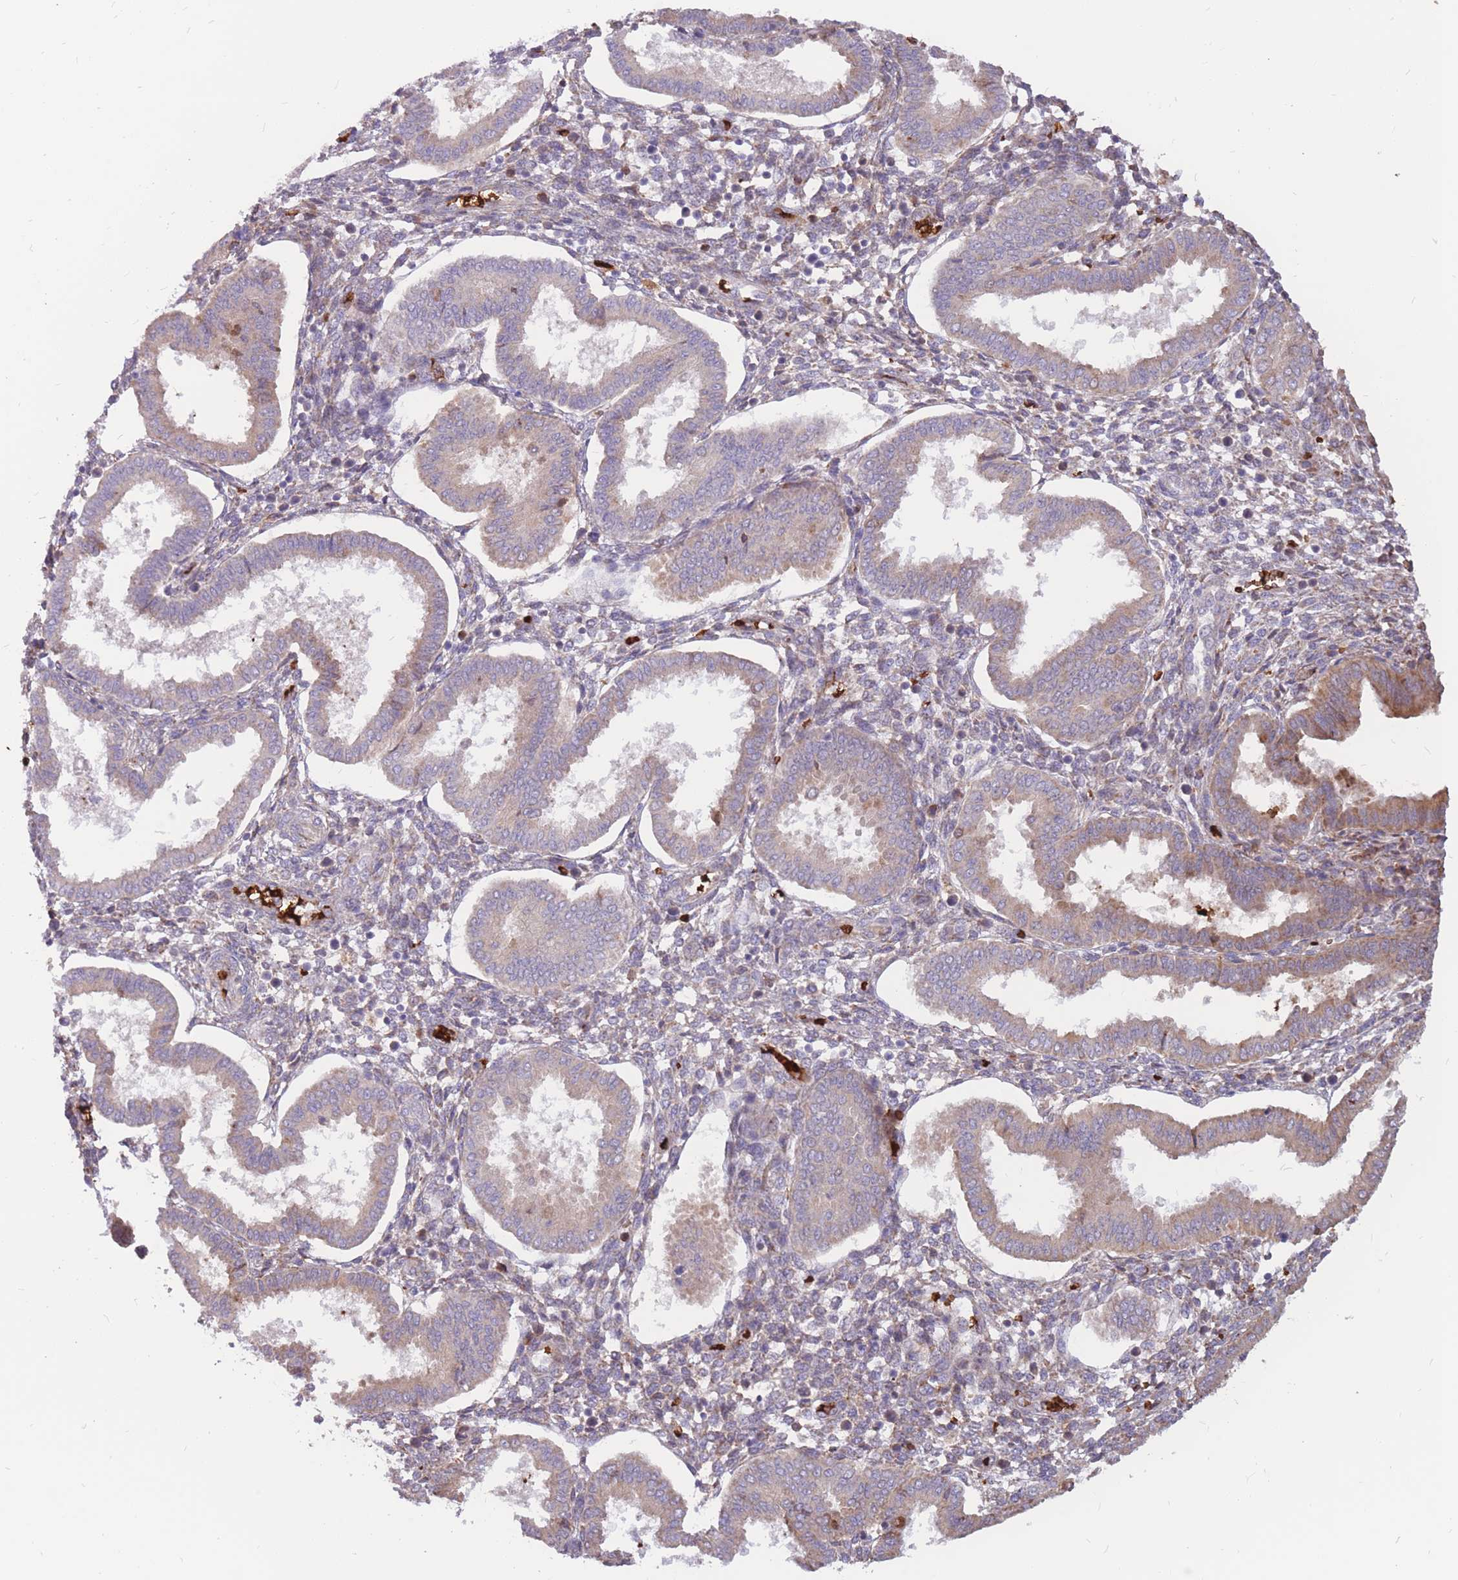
{"staining": {"intensity": "negative", "quantity": "none", "location": "none"}, "tissue": "endometrium", "cell_type": "Cells in endometrial stroma", "image_type": "normal", "snomed": [{"axis": "morphology", "description": "Normal tissue, NOS"}, {"axis": "topography", "description": "Endometrium"}], "caption": "This photomicrograph is of benign endometrium stained with immunohistochemistry (IHC) to label a protein in brown with the nuclei are counter-stained blue. There is no positivity in cells in endometrial stroma.", "gene": "ATP10D", "patient": {"sex": "female", "age": 24}}